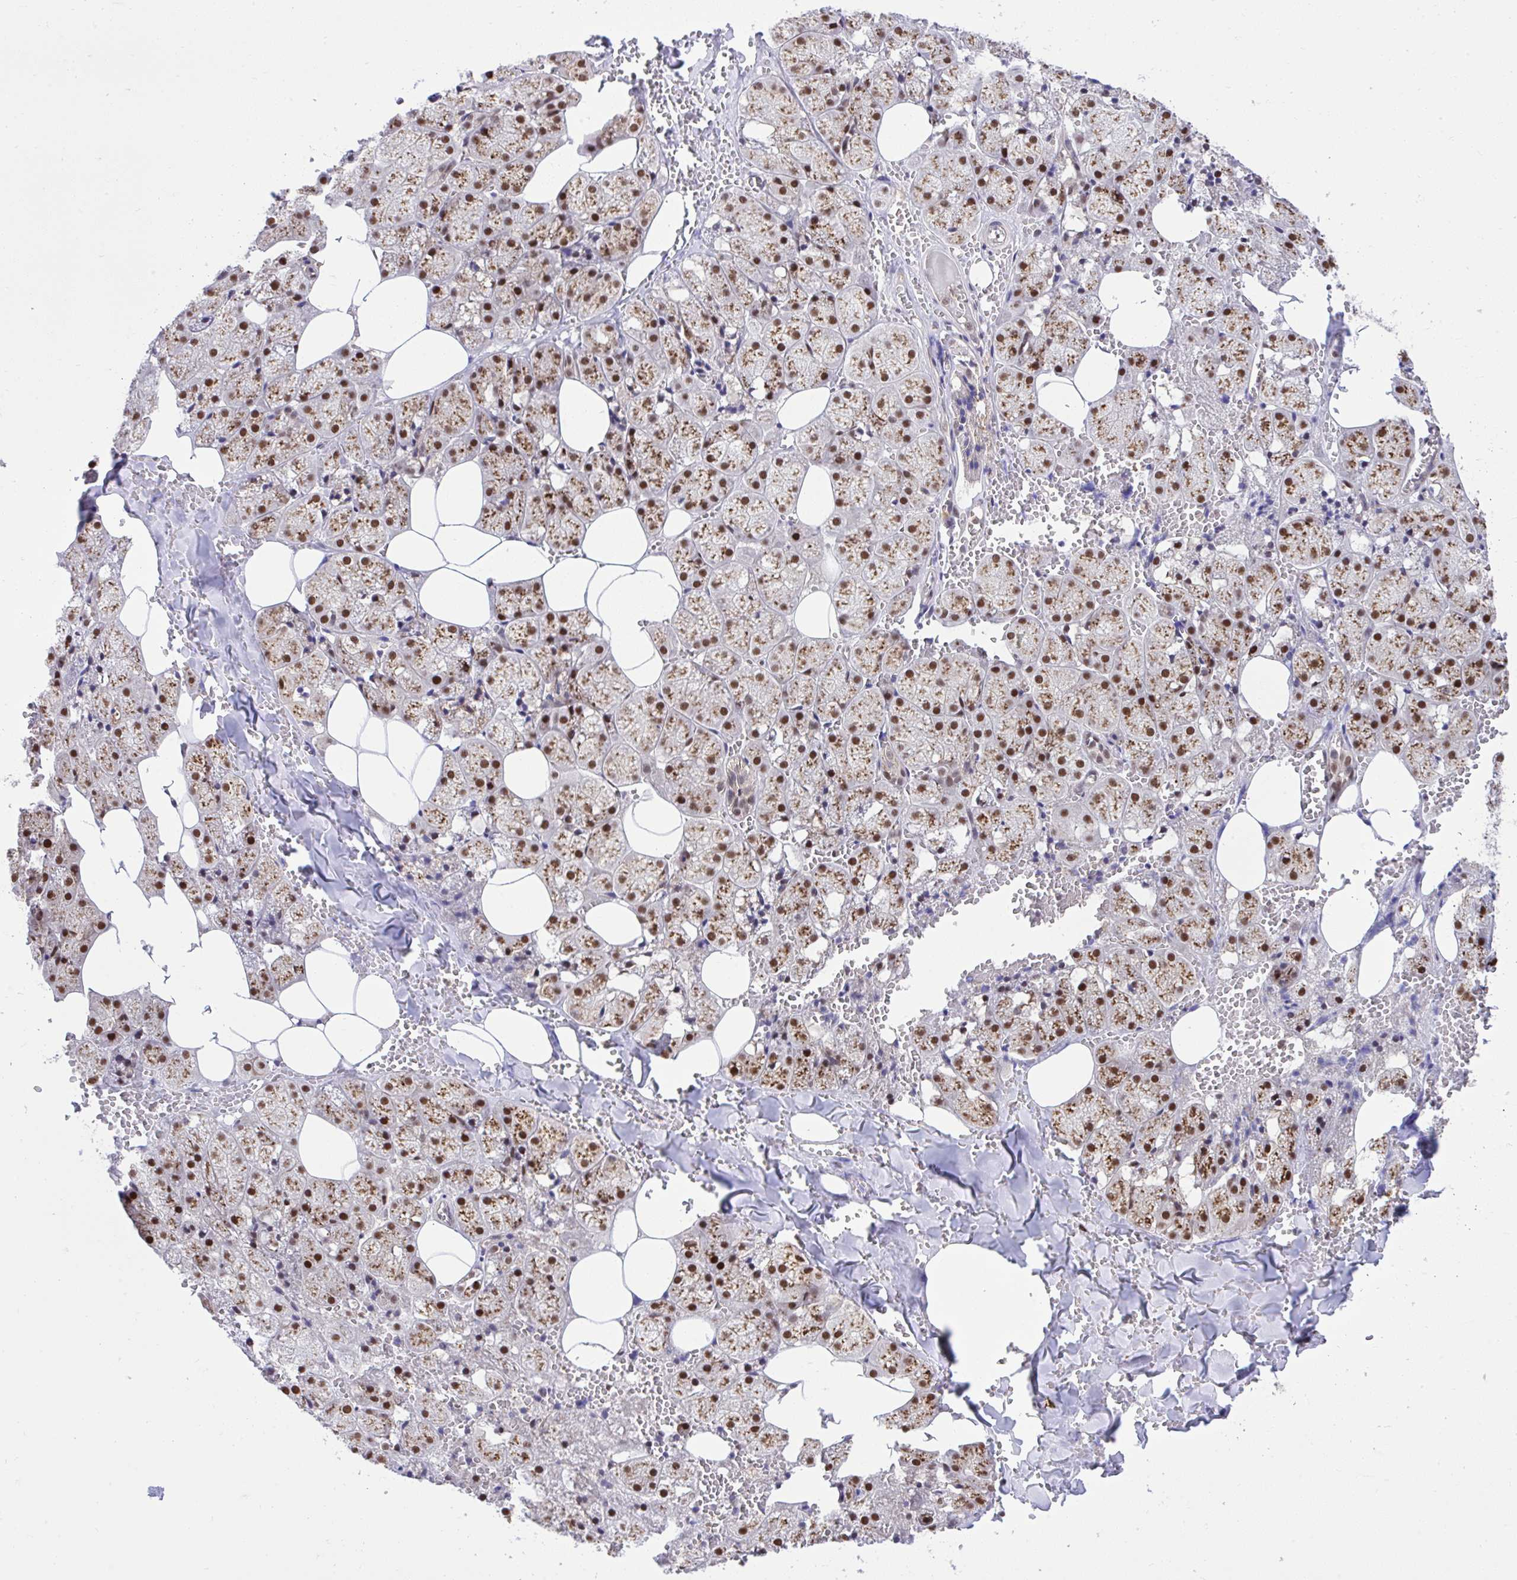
{"staining": {"intensity": "strong", "quantity": ">75%", "location": "cytoplasmic/membranous,nuclear"}, "tissue": "salivary gland", "cell_type": "Glandular cells", "image_type": "normal", "snomed": [{"axis": "morphology", "description": "Normal tissue, NOS"}, {"axis": "topography", "description": "Salivary gland"}, {"axis": "topography", "description": "Peripheral nerve tissue"}], "caption": "Immunohistochemical staining of normal human salivary gland displays >75% levels of strong cytoplasmic/membranous,nuclear protein positivity in about >75% of glandular cells. (DAB IHC, brown staining for protein, blue staining for nuclei).", "gene": "GLIS3", "patient": {"sex": "male", "age": 38}}